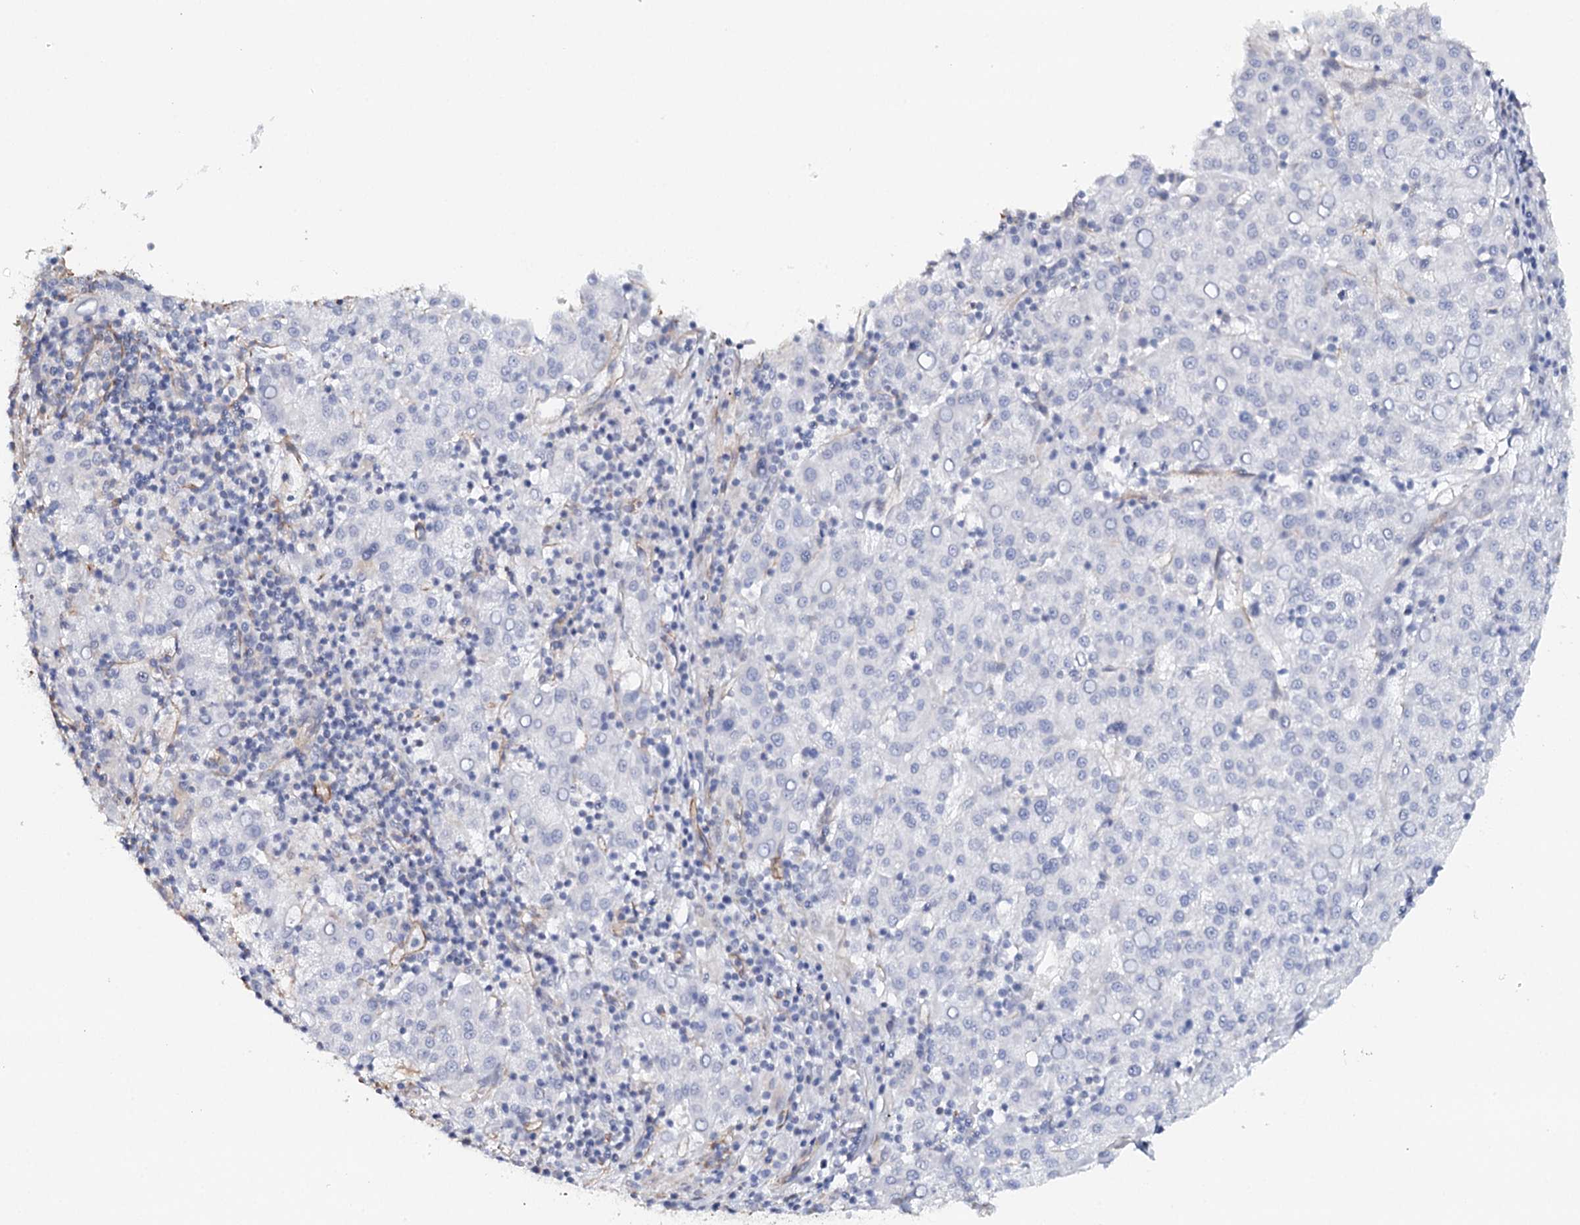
{"staining": {"intensity": "negative", "quantity": "none", "location": "none"}, "tissue": "liver cancer", "cell_type": "Tumor cells", "image_type": "cancer", "snomed": [{"axis": "morphology", "description": "Carcinoma, Hepatocellular, NOS"}, {"axis": "topography", "description": "Liver"}], "caption": "Image shows no protein expression in tumor cells of liver cancer tissue.", "gene": "SYNPO", "patient": {"sex": "female", "age": 58}}